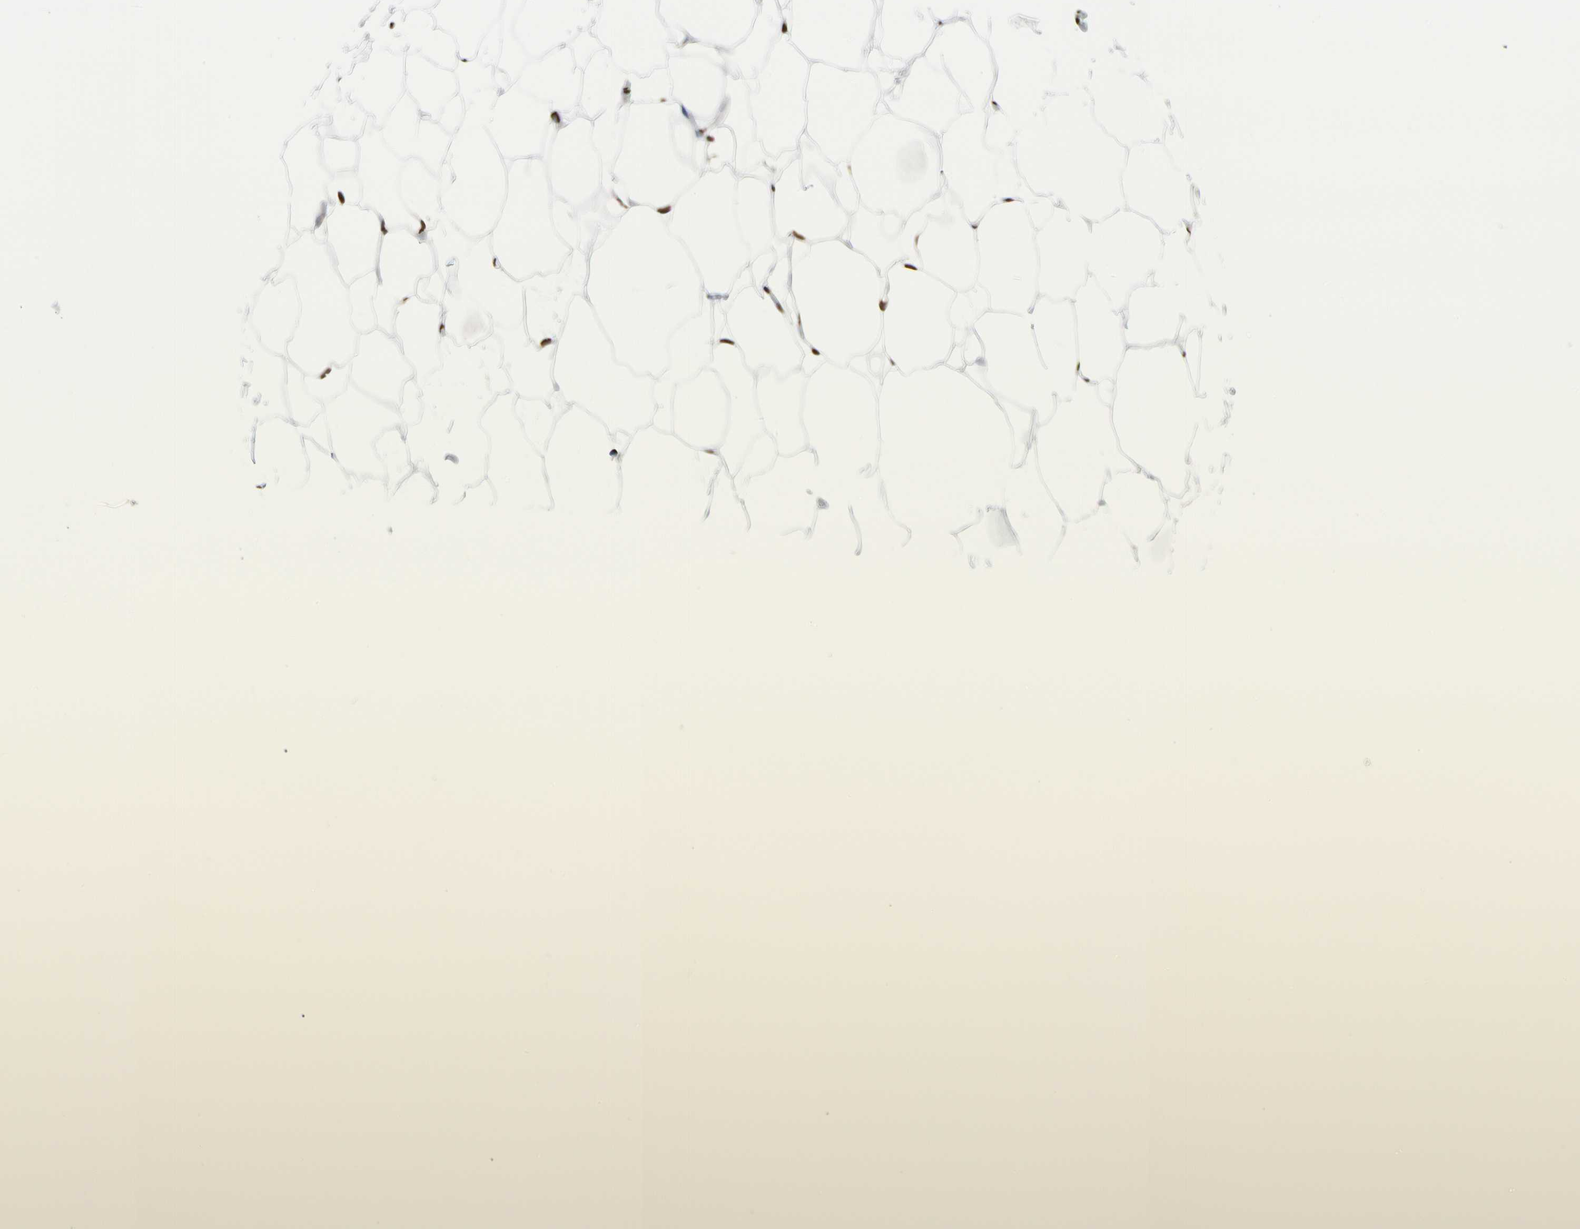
{"staining": {"intensity": "strong", "quantity": "25%-75%", "location": "nuclear"}, "tissue": "adipose tissue", "cell_type": "Adipocytes", "image_type": "normal", "snomed": [{"axis": "morphology", "description": "Normal tissue, NOS"}, {"axis": "topography", "description": "Breast"}, {"axis": "topography", "description": "Adipose tissue"}], "caption": "Adipose tissue stained with immunohistochemistry displays strong nuclear staining in about 25%-75% of adipocytes. The staining is performed using DAB brown chromogen to label protein expression. The nuclei are counter-stained blue using hematoxylin.", "gene": "HNRNPK", "patient": {"sex": "female", "age": 25}}